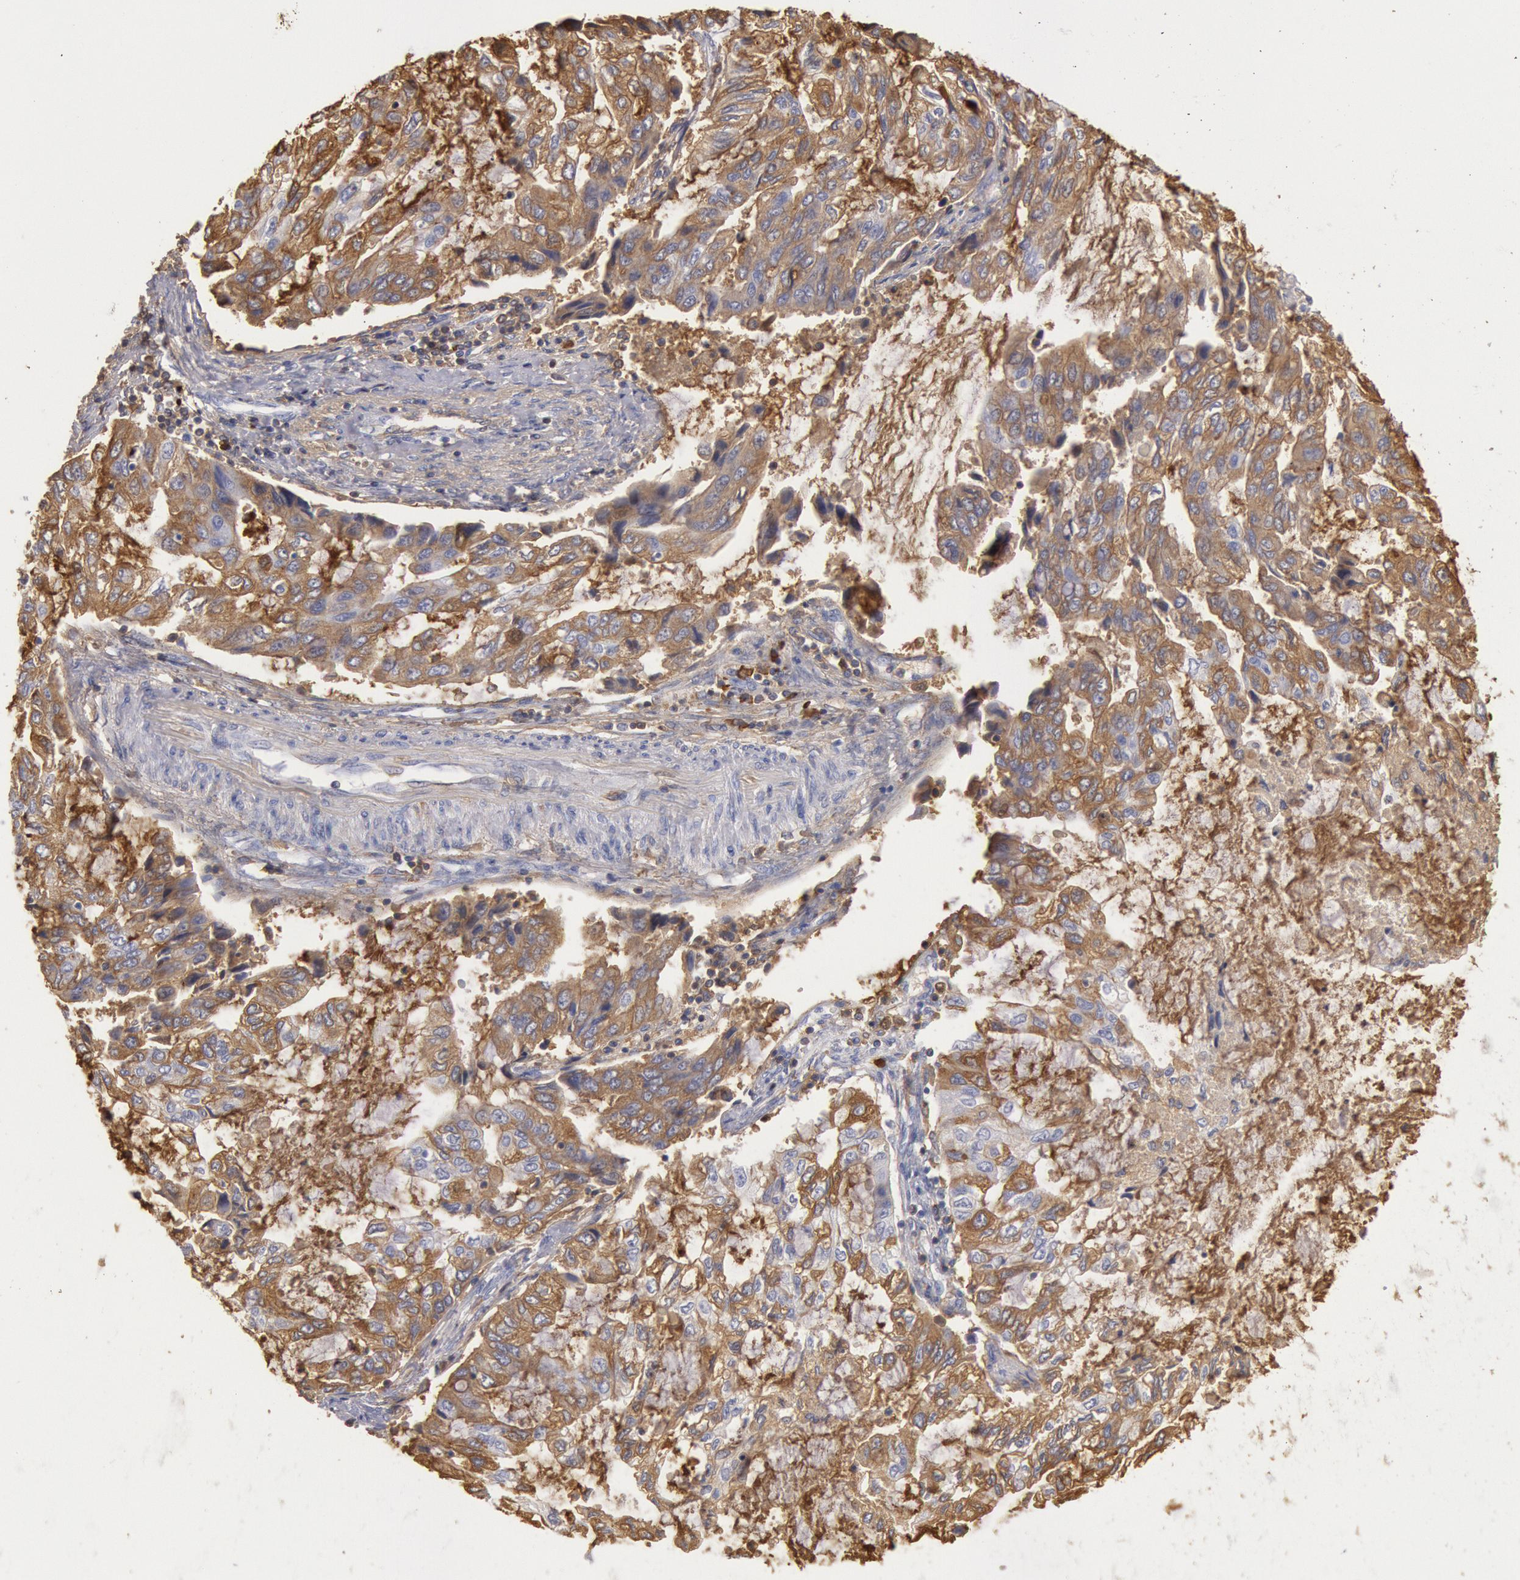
{"staining": {"intensity": "weak", "quantity": "25%-75%", "location": "cytoplasmic/membranous"}, "tissue": "stomach cancer", "cell_type": "Tumor cells", "image_type": "cancer", "snomed": [{"axis": "morphology", "description": "Adenocarcinoma, NOS"}, {"axis": "topography", "description": "Stomach, upper"}], "caption": "Protein expression analysis of human stomach cancer (adenocarcinoma) reveals weak cytoplasmic/membranous expression in about 25%-75% of tumor cells.", "gene": "IGHA1", "patient": {"sex": "female", "age": 52}}